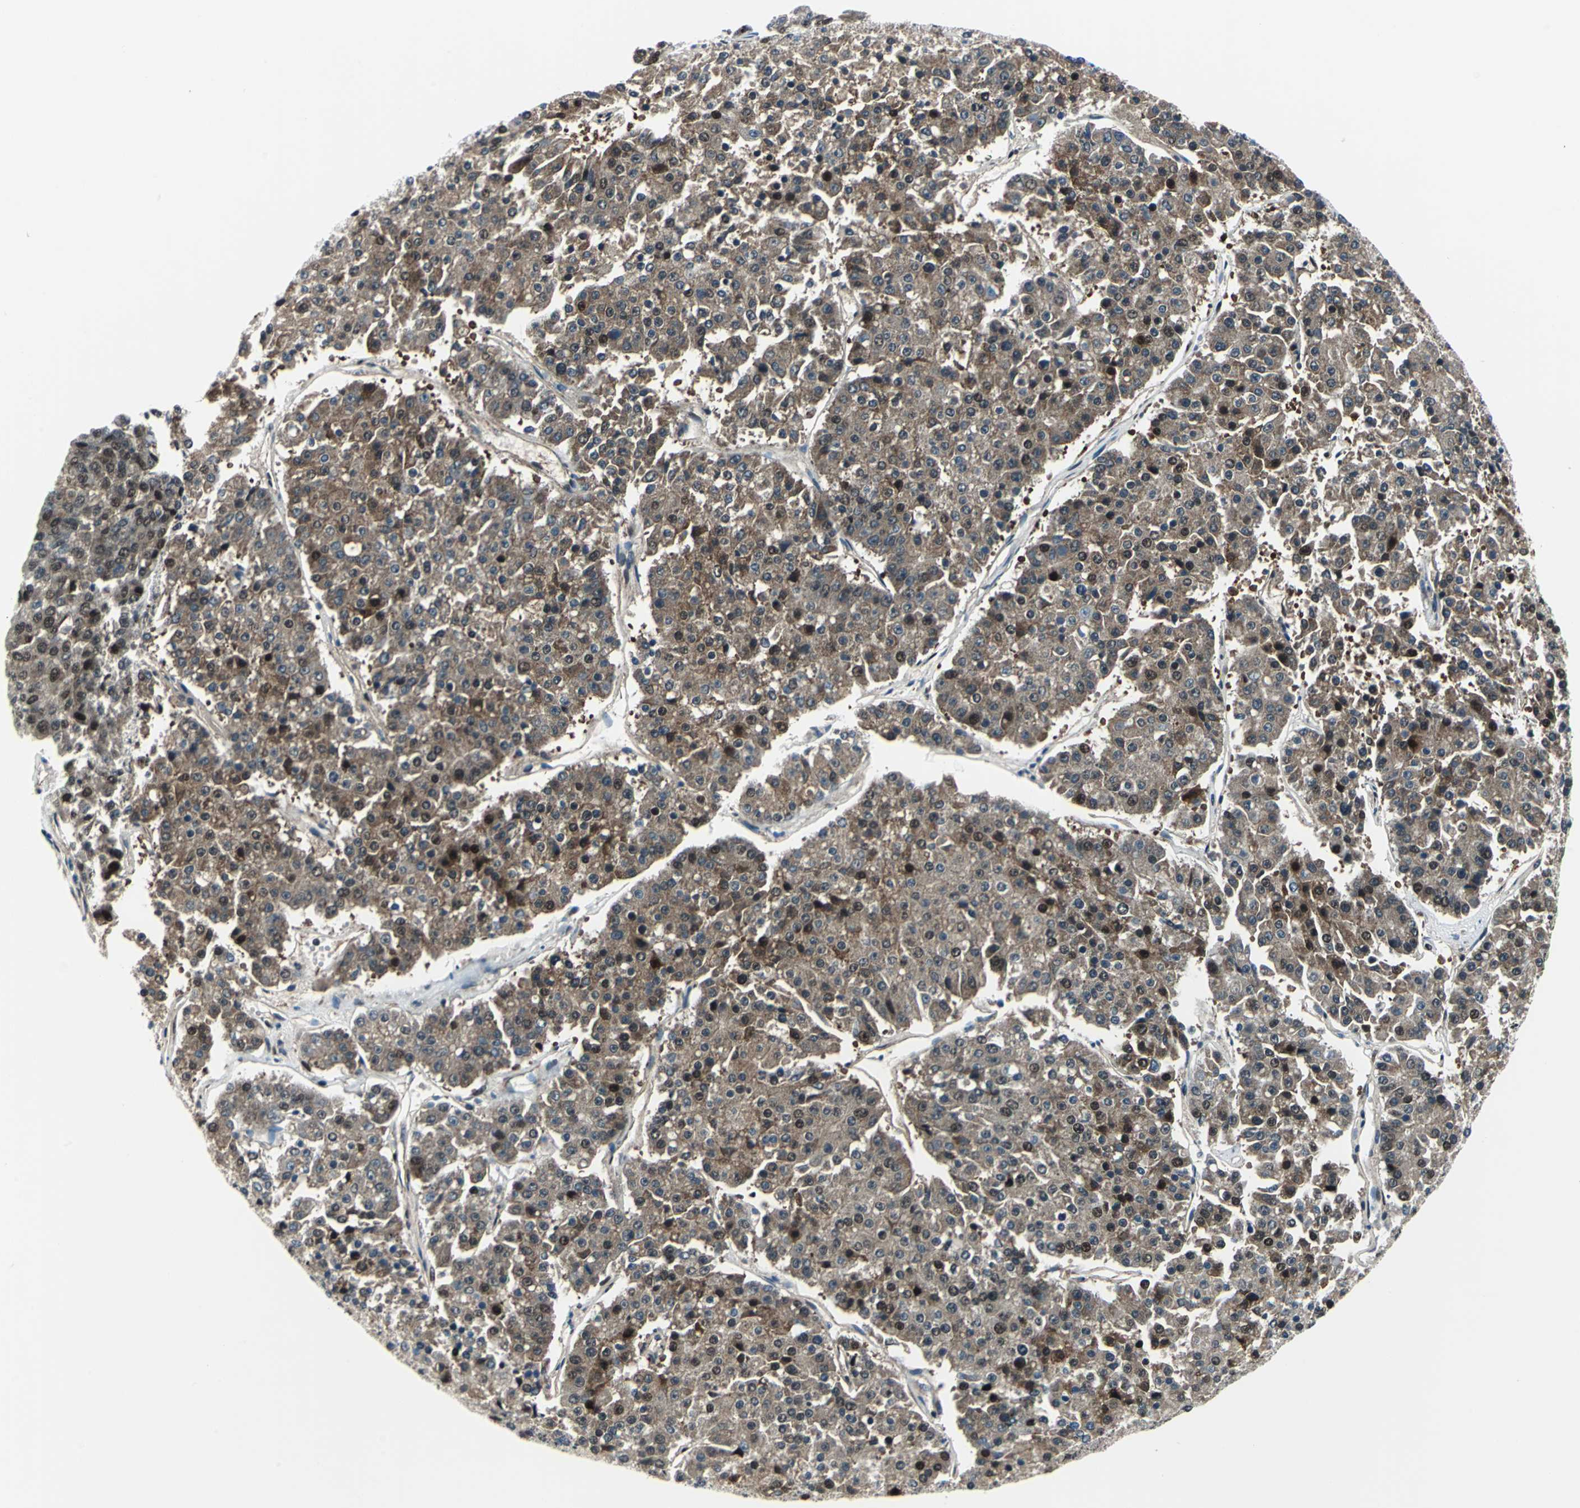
{"staining": {"intensity": "moderate", "quantity": ">75%", "location": "cytoplasmic/membranous,nuclear"}, "tissue": "pancreatic cancer", "cell_type": "Tumor cells", "image_type": "cancer", "snomed": [{"axis": "morphology", "description": "Adenocarcinoma, NOS"}, {"axis": "topography", "description": "Pancreas"}], "caption": "A histopathology image showing moderate cytoplasmic/membranous and nuclear staining in about >75% of tumor cells in pancreatic cancer (adenocarcinoma), as visualized by brown immunohistochemical staining.", "gene": "POLR3K", "patient": {"sex": "male", "age": 50}}